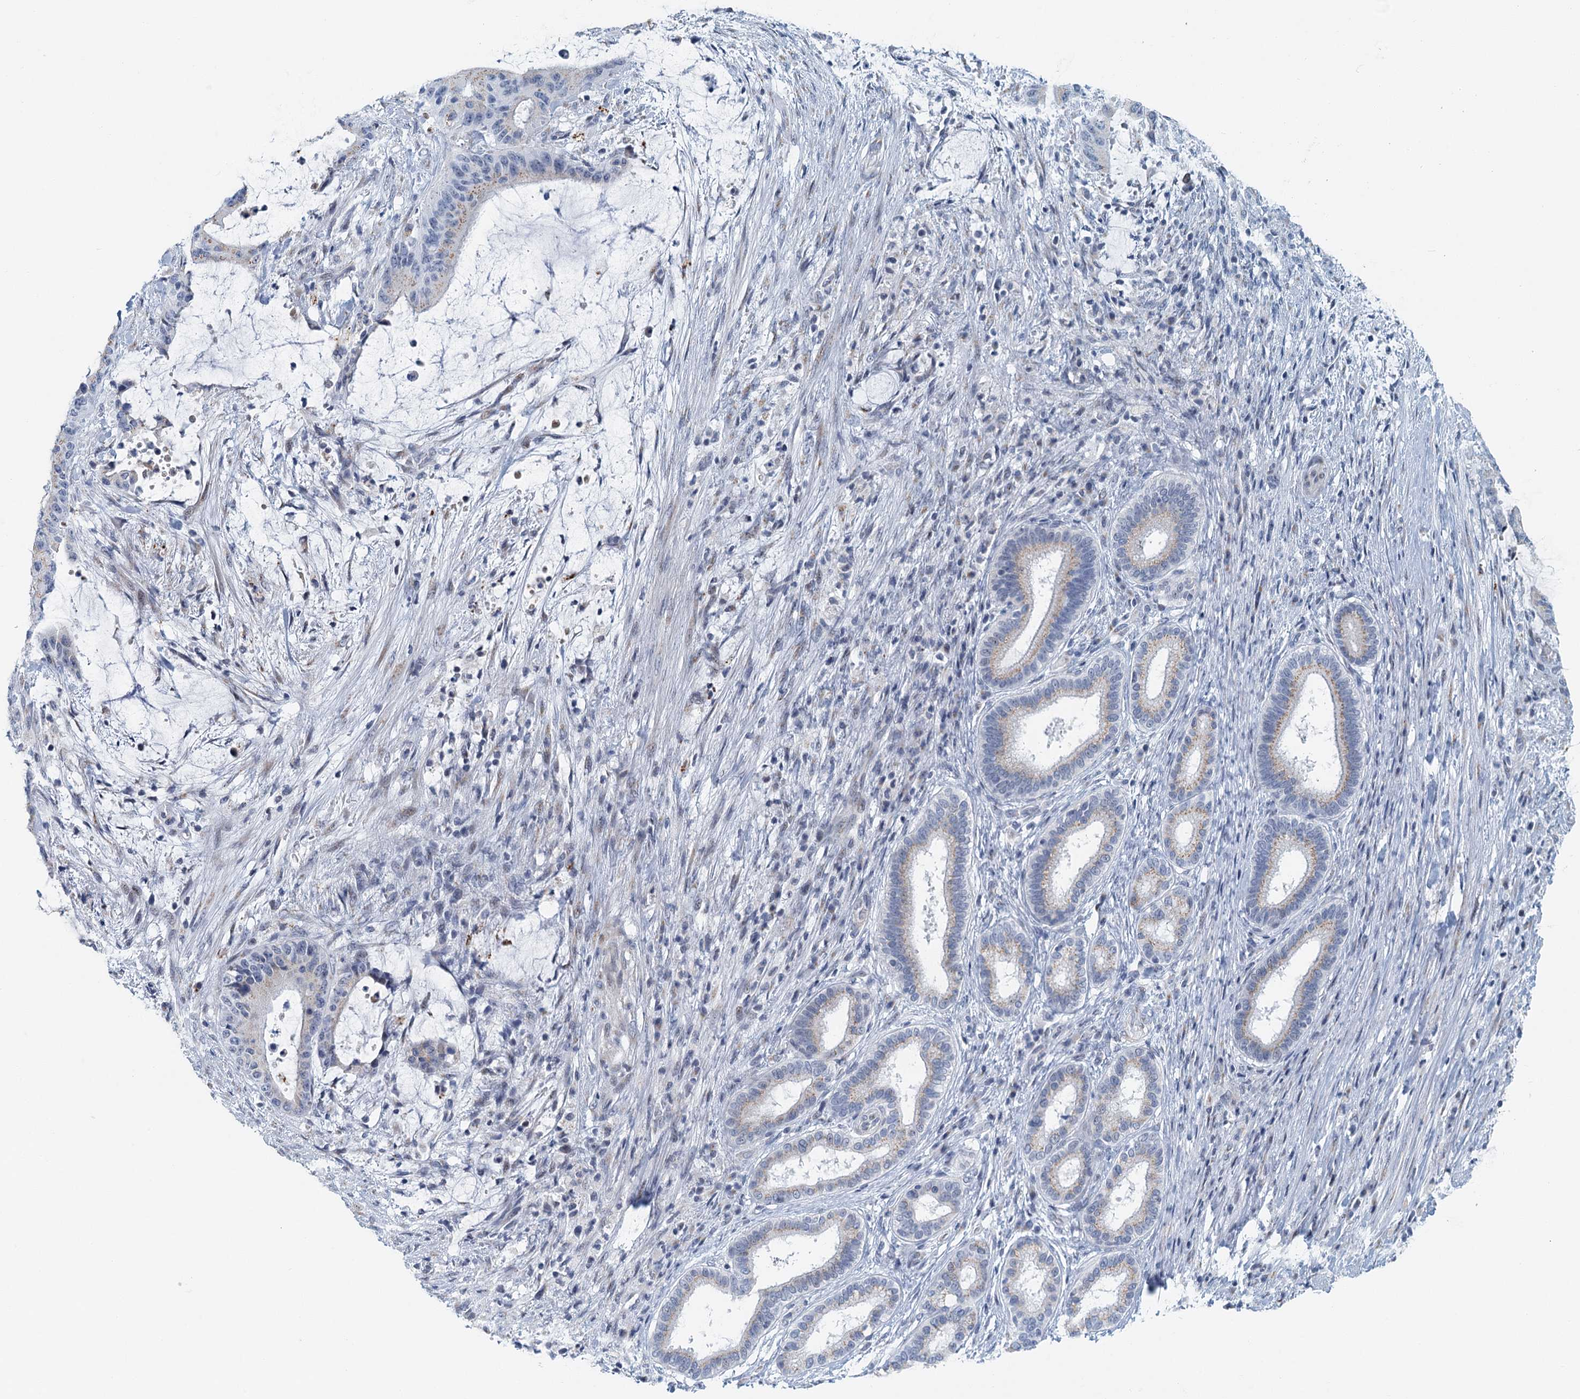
{"staining": {"intensity": "weak", "quantity": "25%-75%", "location": "cytoplasmic/membranous"}, "tissue": "liver cancer", "cell_type": "Tumor cells", "image_type": "cancer", "snomed": [{"axis": "morphology", "description": "Normal tissue, NOS"}, {"axis": "morphology", "description": "Cholangiocarcinoma"}, {"axis": "topography", "description": "Liver"}, {"axis": "topography", "description": "Peripheral nerve tissue"}], "caption": "Liver cancer stained with a brown dye demonstrates weak cytoplasmic/membranous positive staining in approximately 25%-75% of tumor cells.", "gene": "ZNF527", "patient": {"sex": "female", "age": 73}}